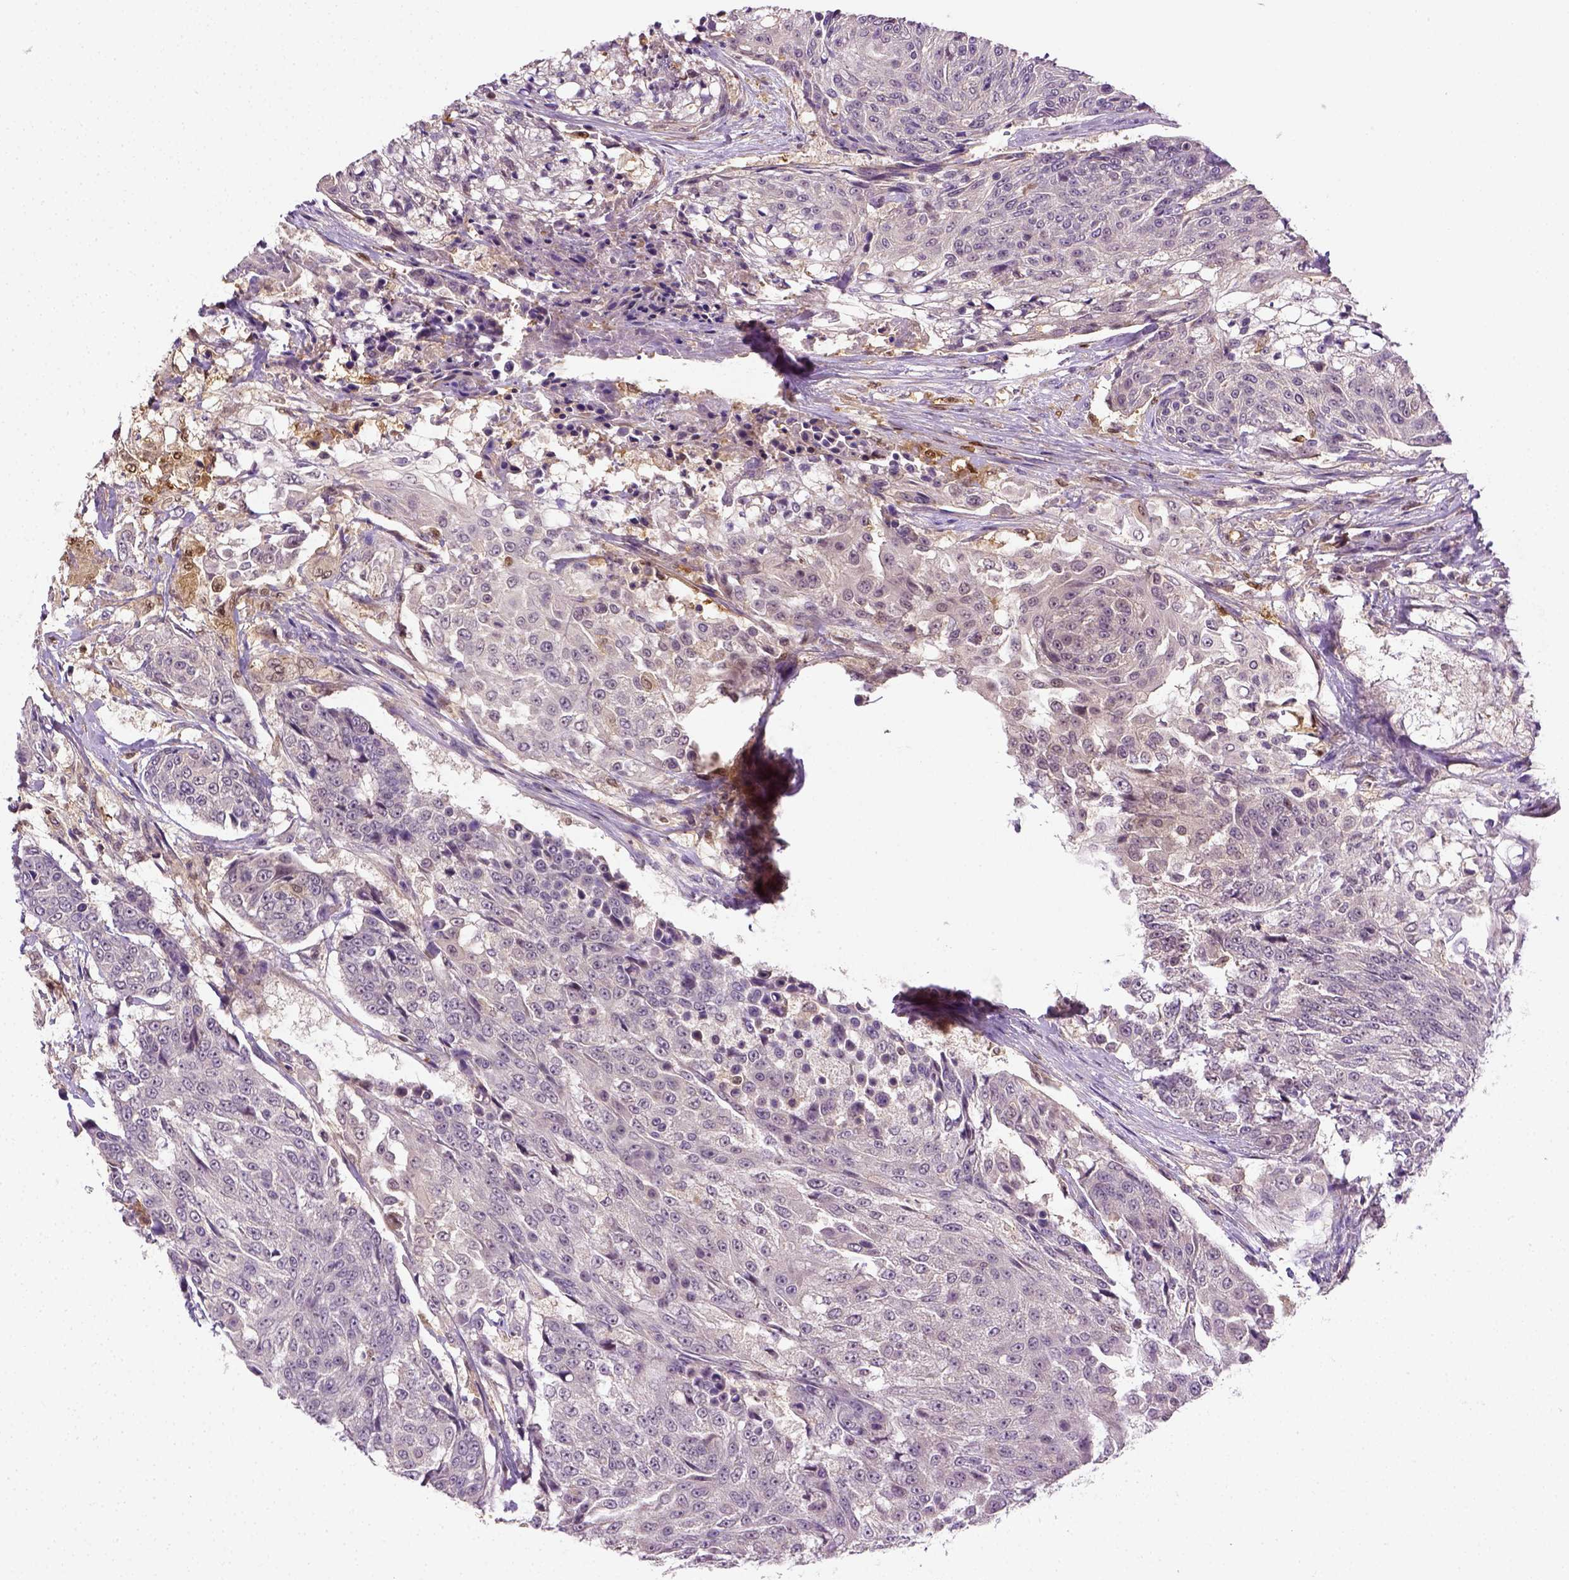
{"staining": {"intensity": "negative", "quantity": "none", "location": "none"}, "tissue": "urothelial cancer", "cell_type": "Tumor cells", "image_type": "cancer", "snomed": [{"axis": "morphology", "description": "Urothelial carcinoma, High grade"}, {"axis": "topography", "description": "Urinary bladder"}], "caption": "Tumor cells are negative for brown protein staining in high-grade urothelial carcinoma. The staining is performed using DAB (3,3'-diaminobenzidine) brown chromogen with nuclei counter-stained in using hematoxylin.", "gene": "MATK", "patient": {"sex": "female", "age": 63}}